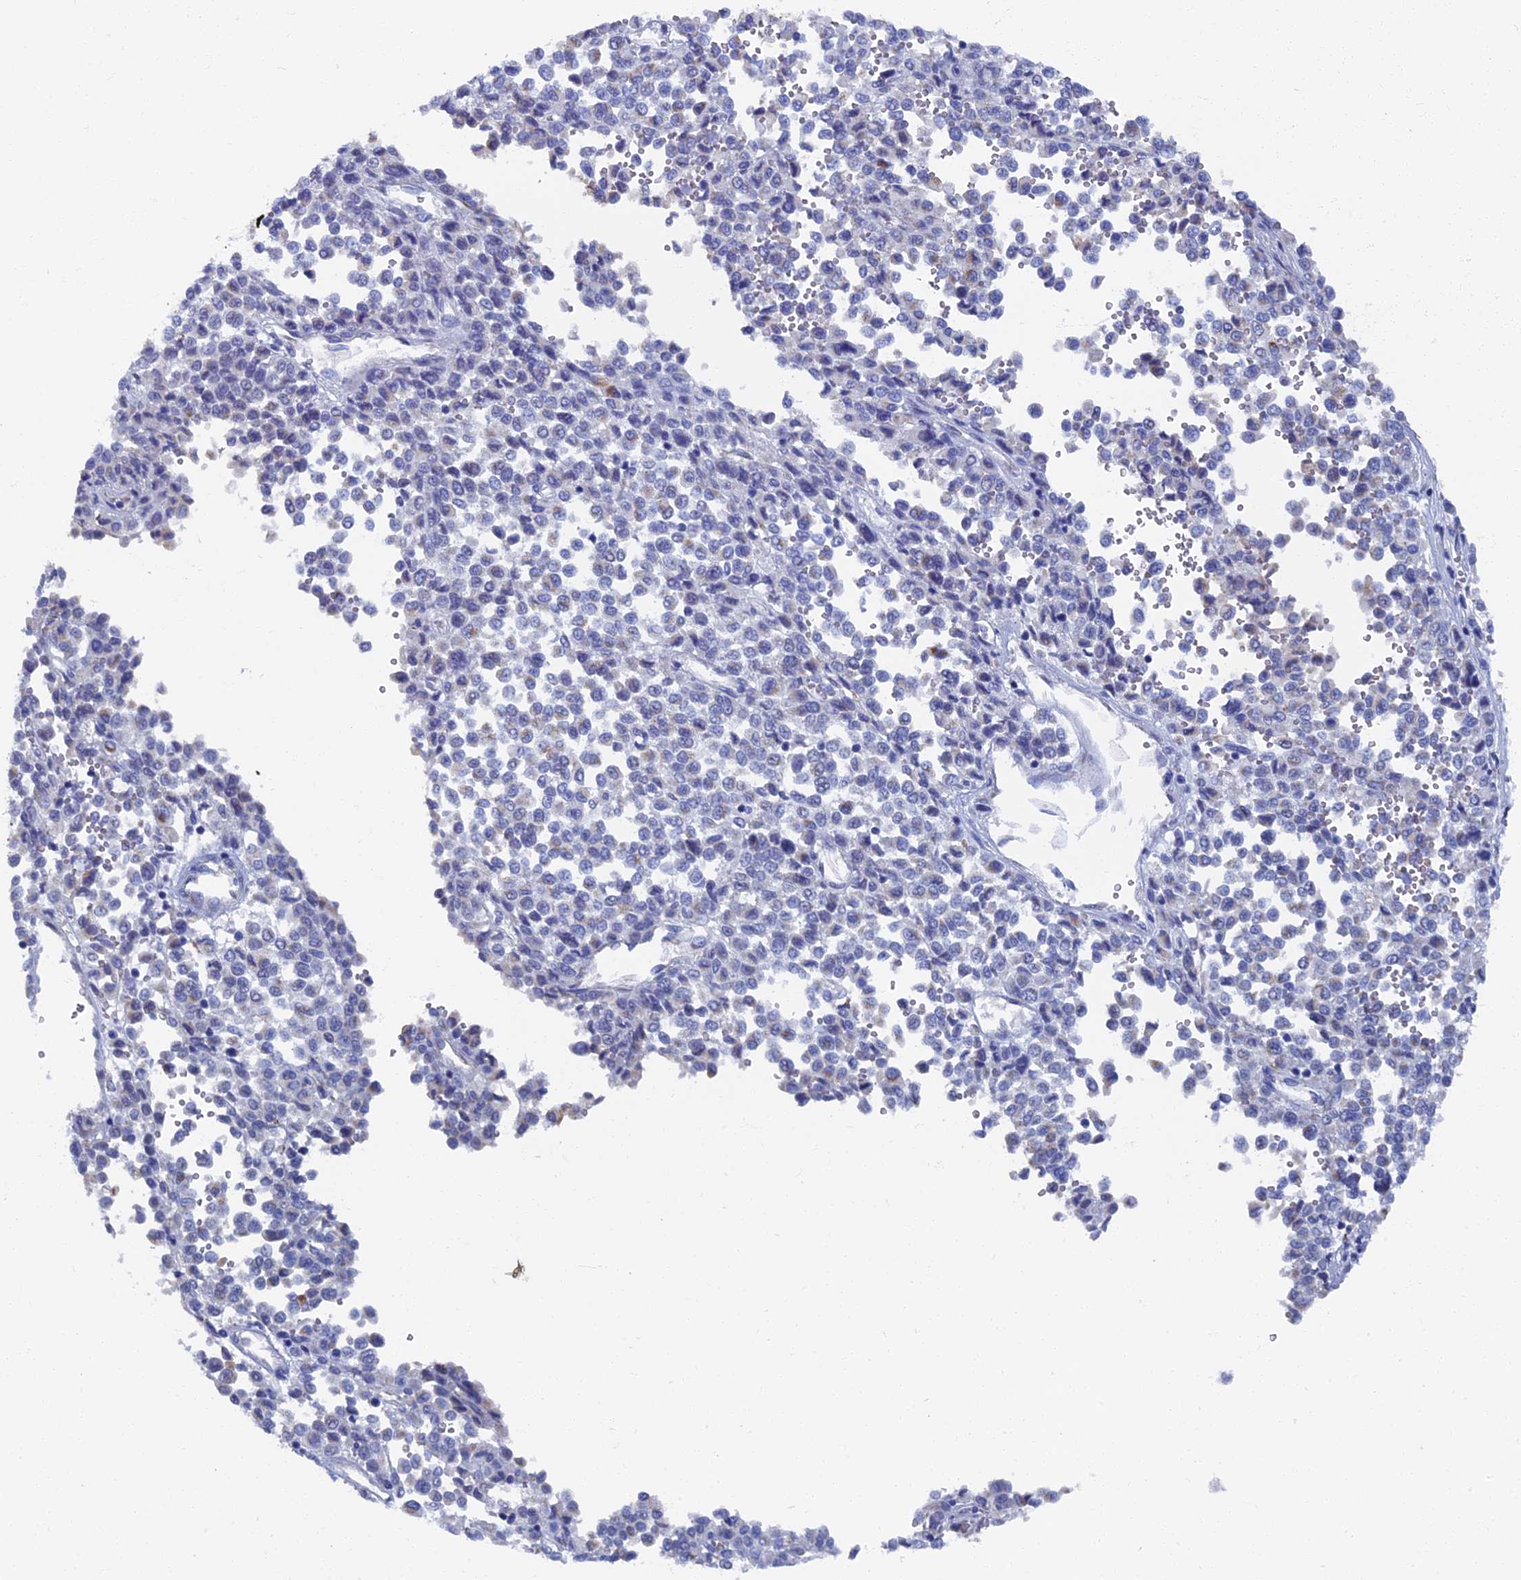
{"staining": {"intensity": "negative", "quantity": "none", "location": "none"}, "tissue": "melanoma", "cell_type": "Tumor cells", "image_type": "cancer", "snomed": [{"axis": "morphology", "description": "Malignant melanoma, Metastatic site"}, {"axis": "topography", "description": "Pancreas"}], "caption": "An image of human malignant melanoma (metastatic site) is negative for staining in tumor cells.", "gene": "OAT", "patient": {"sex": "female", "age": 30}}